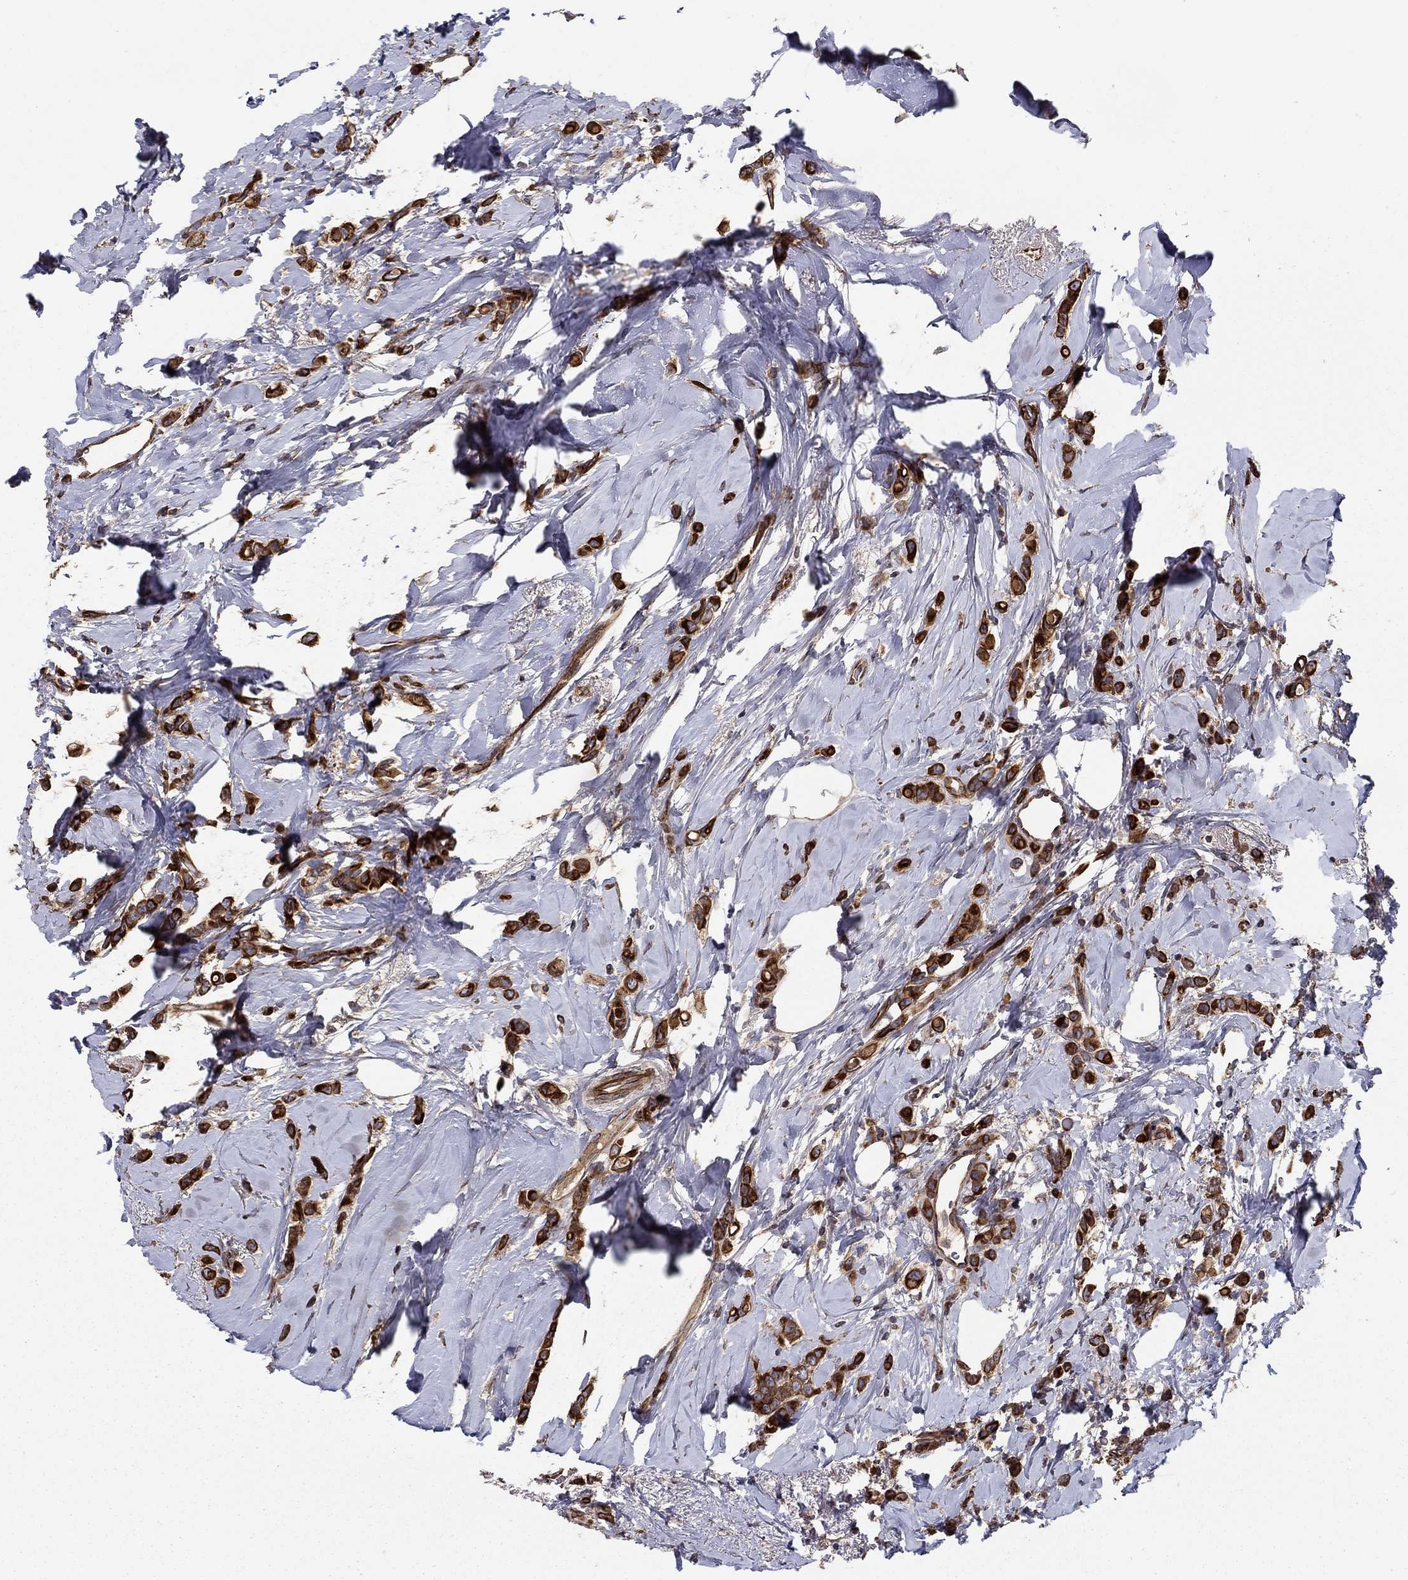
{"staining": {"intensity": "strong", "quantity": ">75%", "location": "cytoplasmic/membranous"}, "tissue": "breast cancer", "cell_type": "Tumor cells", "image_type": "cancer", "snomed": [{"axis": "morphology", "description": "Lobular carcinoma"}, {"axis": "topography", "description": "Breast"}], "caption": "Tumor cells display high levels of strong cytoplasmic/membranous positivity in approximately >75% of cells in human breast cancer (lobular carcinoma).", "gene": "BMERB1", "patient": {"sex": "female", "age": 66}}